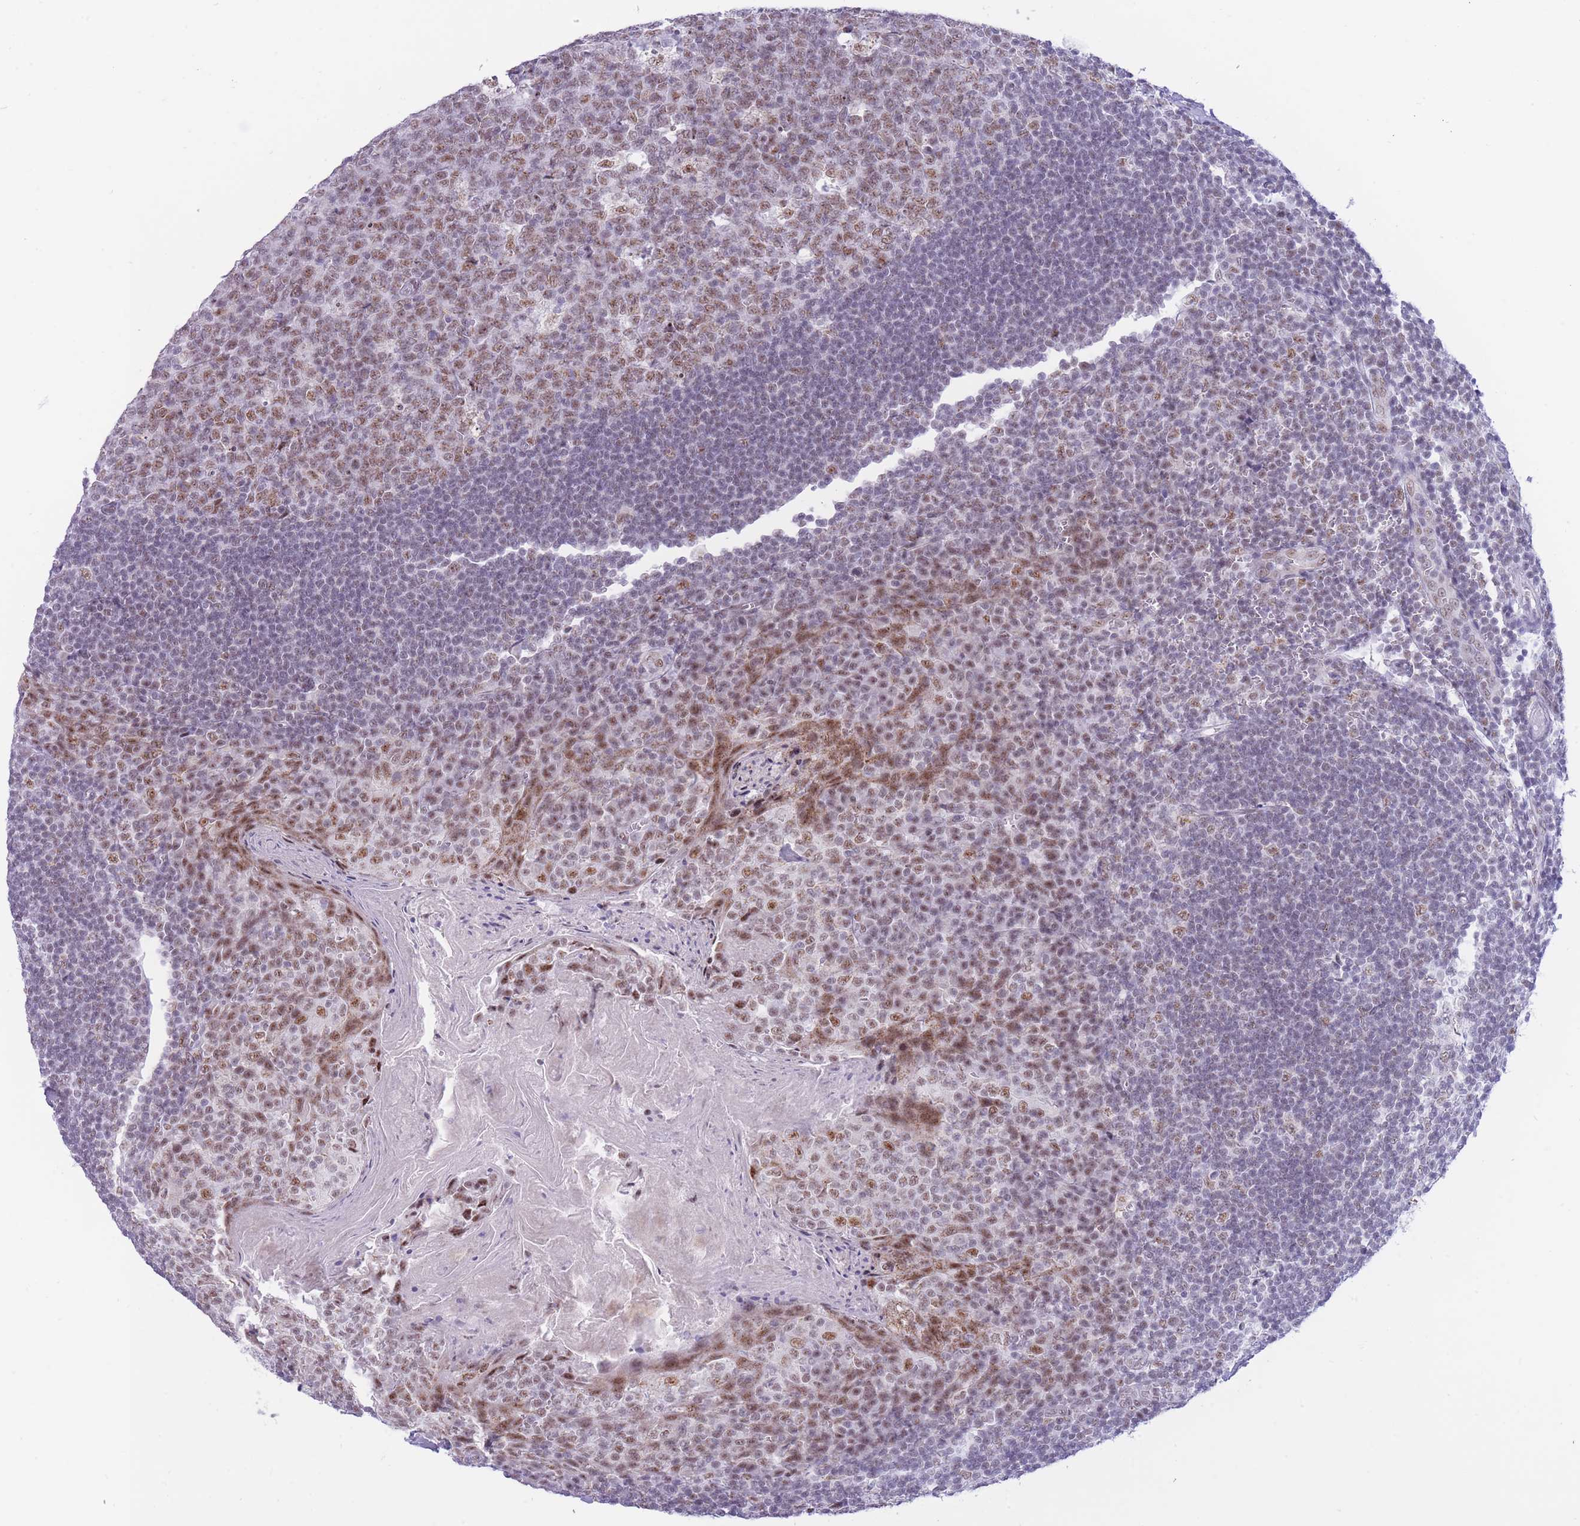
{"staining": {"intensity": "moderate", "quantity": "25%-75%", "location": "nuclear"}, "tissue": "tonsil", "cell_type": "Germinal center cells", "image_type": "normal", "snomed": [{"axis": "morphology", "description": "Normal tissue, NOS"}, {"axis": "topography", "description": "Tonsil"}], "caption": "Immunohistochemistry (IHC) histopathology image of benign tonsil: human tonsil stained using immunohistochemistry demonstrates medium levels of moderate protein expression localized specifically in the nuclear of germinal center cells, appearing as a nuclear brown color.", "gene": "CYP2B6", "patient": {"sex": "male", "age": 27}}